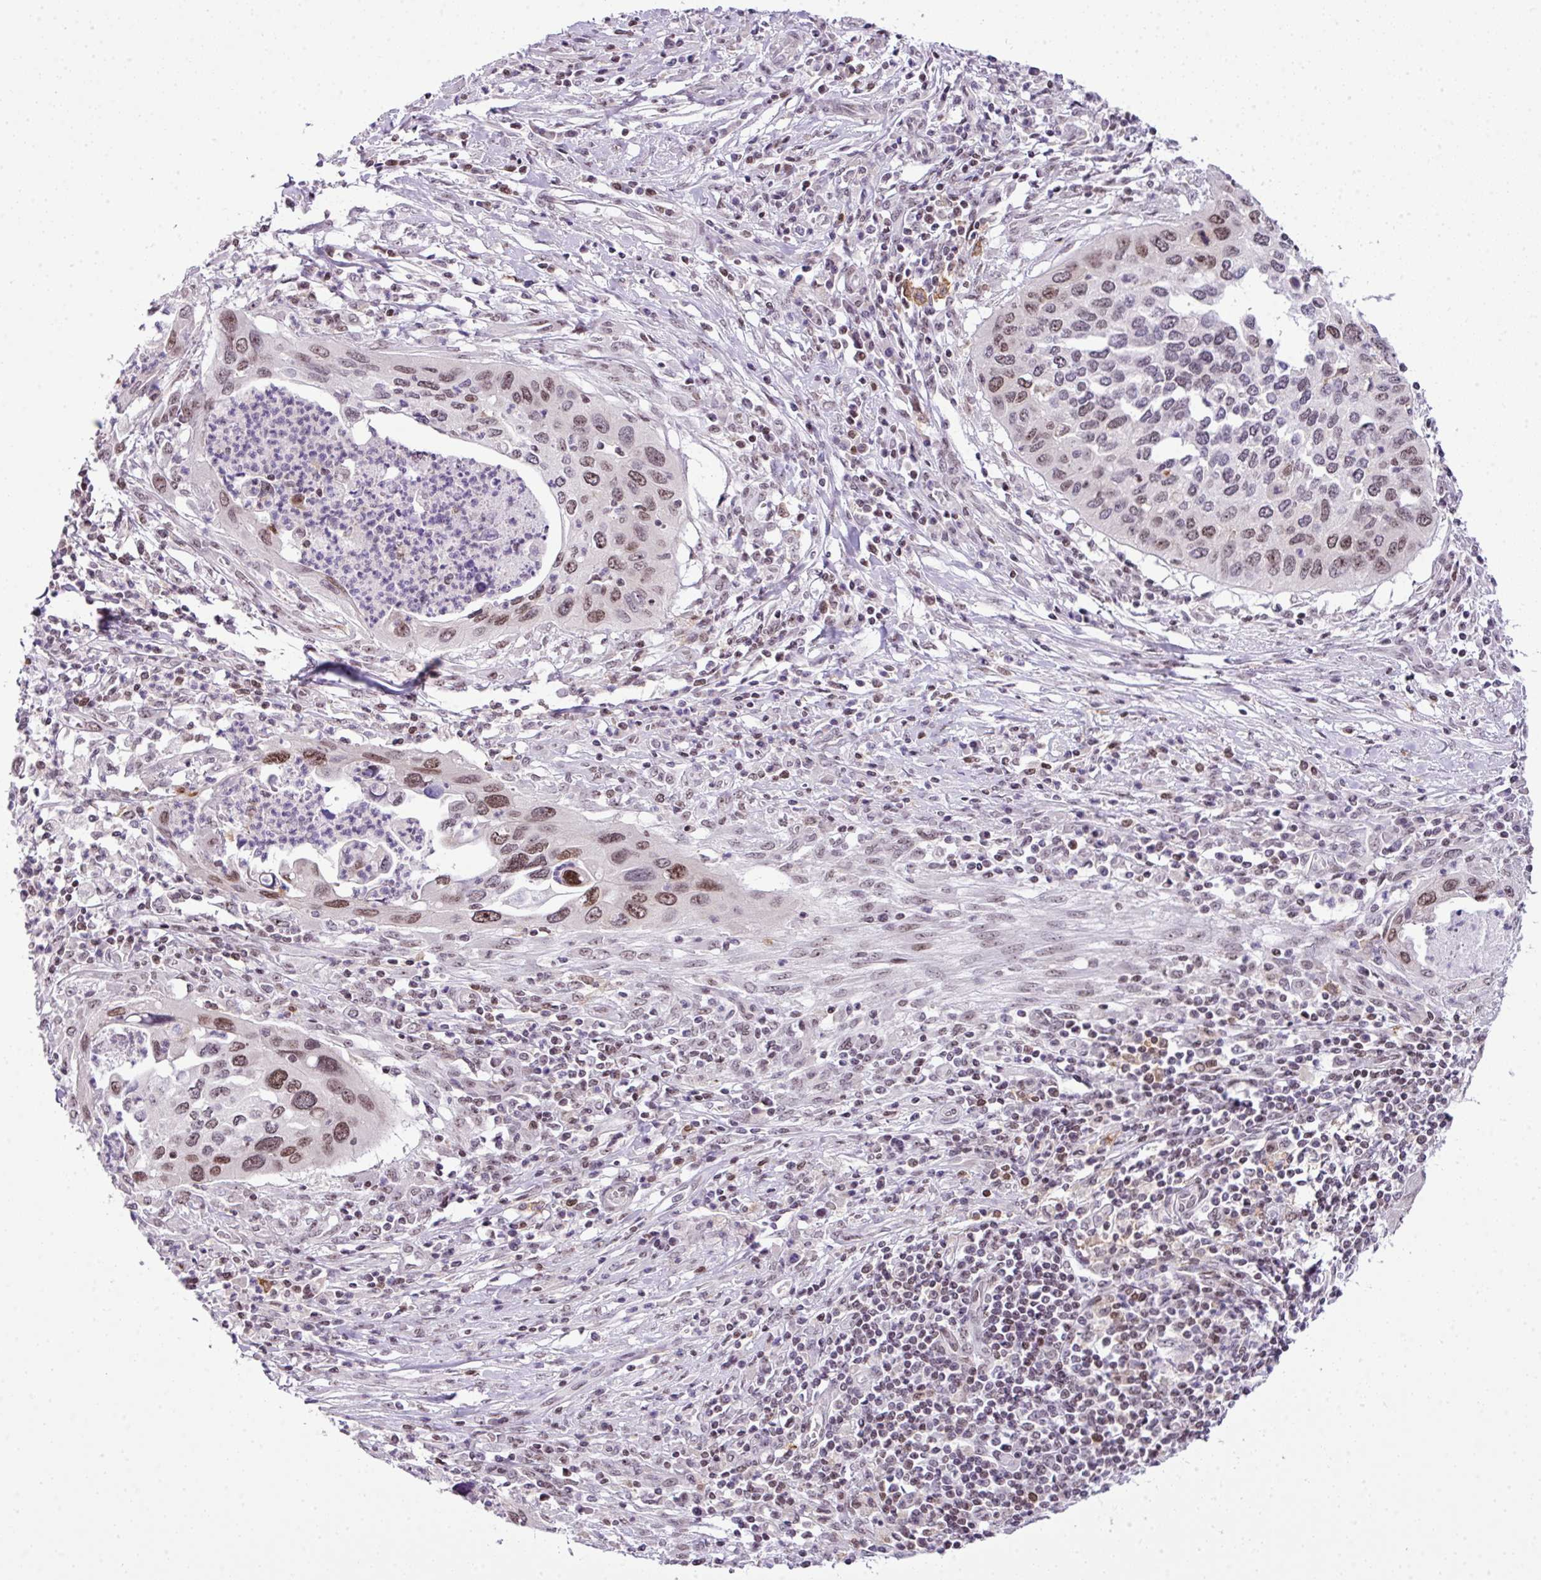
{"staining": {"intensity": "moderate", "quantity": "25%-75%", "location": "nuclear"}, "tissue": "cervical cancer", "cell_type": "Tumor cells", "image_type": "cancer", "snomed": [{"axis": "morphology", "description": "Squamous cell carcinoma, NOS"}, {"axis": "topography", "description": "Cervix"}], "caption": "DAB immunohistochemical staining of human cervical cancer displays moderate nuclear protein expression in approximately 25%-75% of tumor cells.", "gene": "CCDC137", "patient": {"sex": "female", "age": 38}}